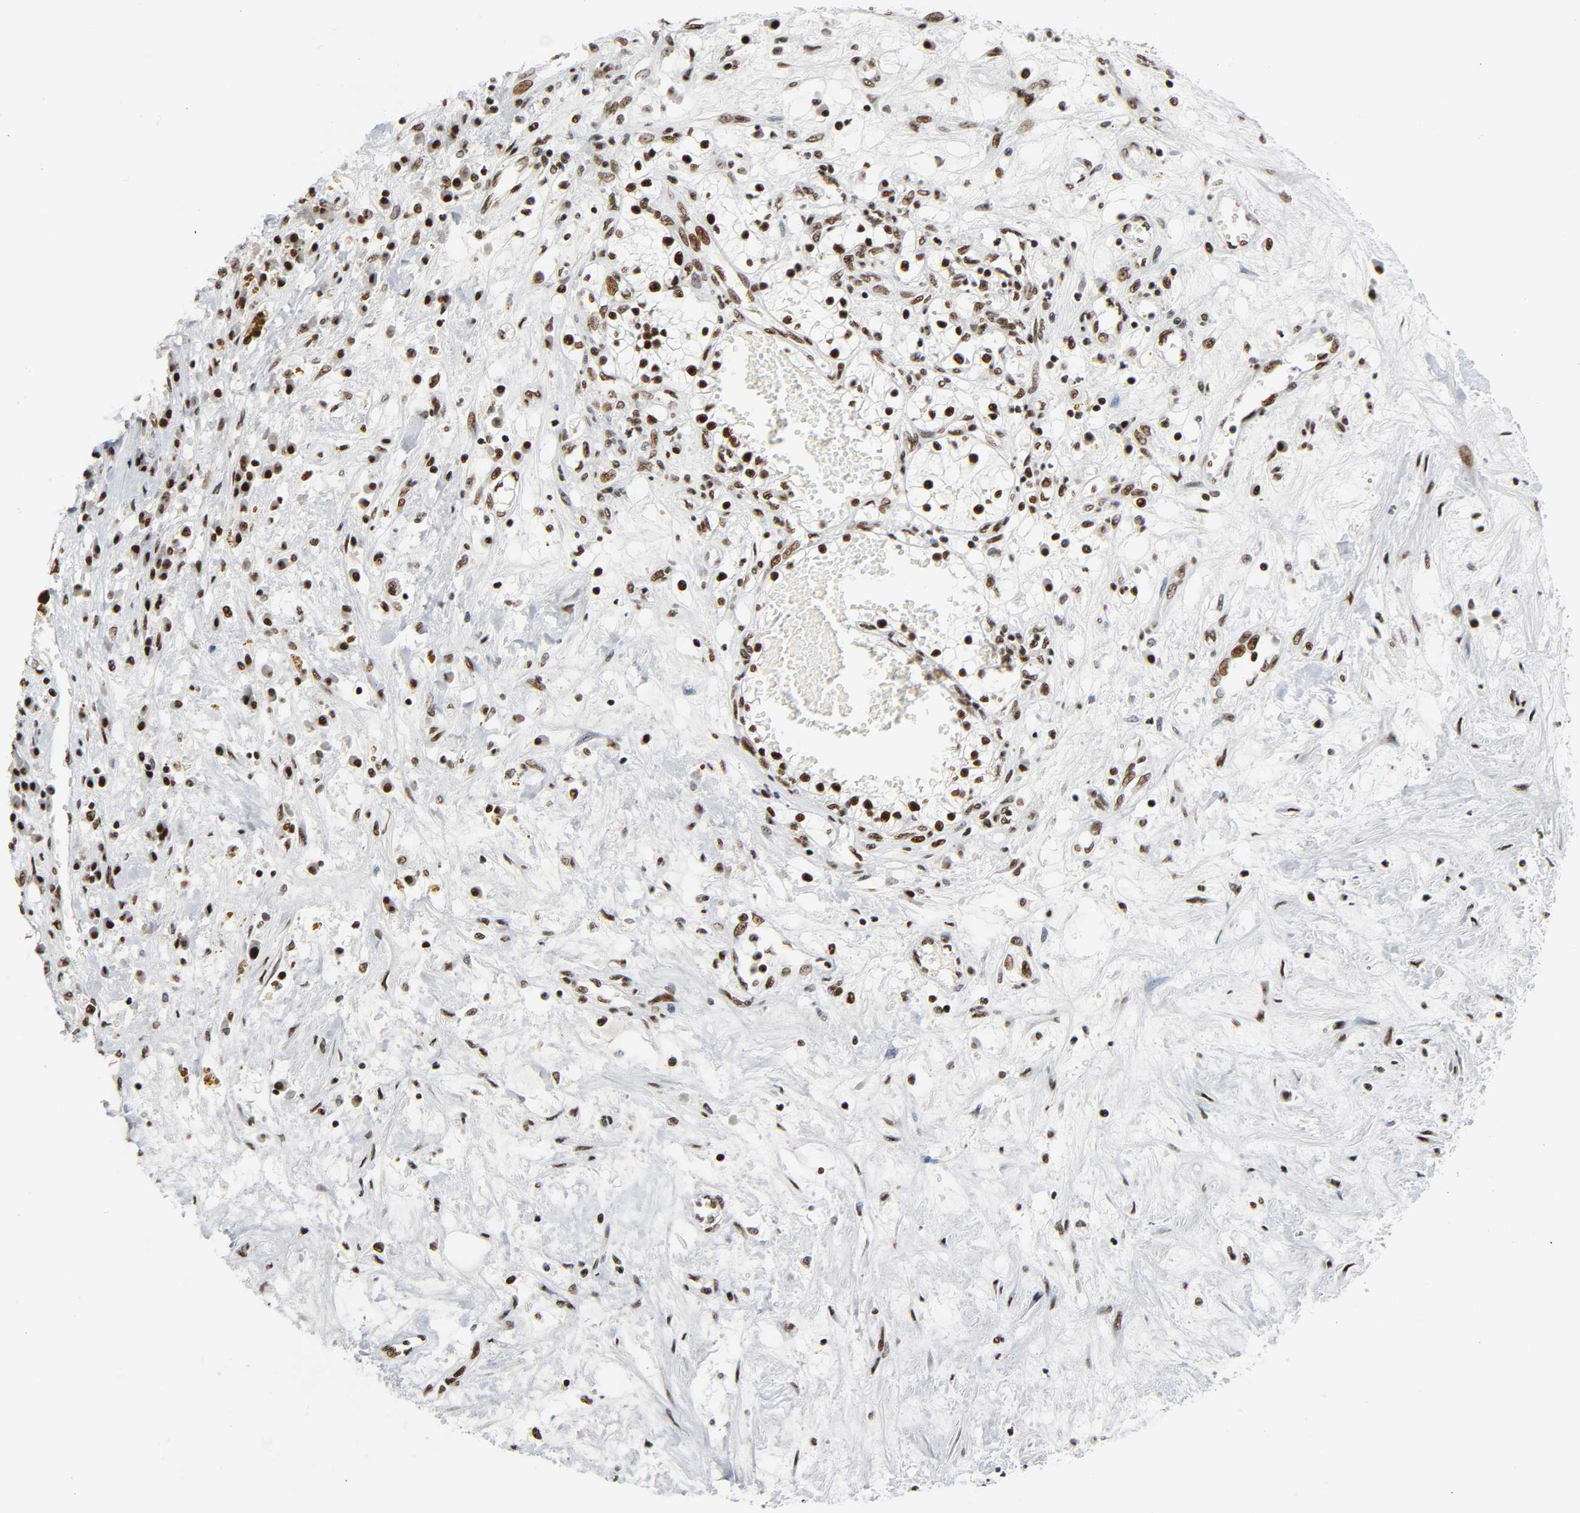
{"staining": {"intensity": "strong", "quantity": ">75%", "location": "nuclear"}, "tissue": "renal cancer", "cell_type": "Tumor cells", "image_type": "cancer", "snomed": [{"axis": "morphology", "description": "Adenocarcinoma, NOS"}, {"axis": "topography", "description": "Kidney"}], "caption": "Brown immunohistochemical staining in renal cancer (adenocarcinoma) shows strong nuclear expression in approximately >75% of tumor cells. (Brightfield microscopy of DAB IHC at high magnification).", "gene": "CDK9", "patient": {"sex": "male", "age": 68}}